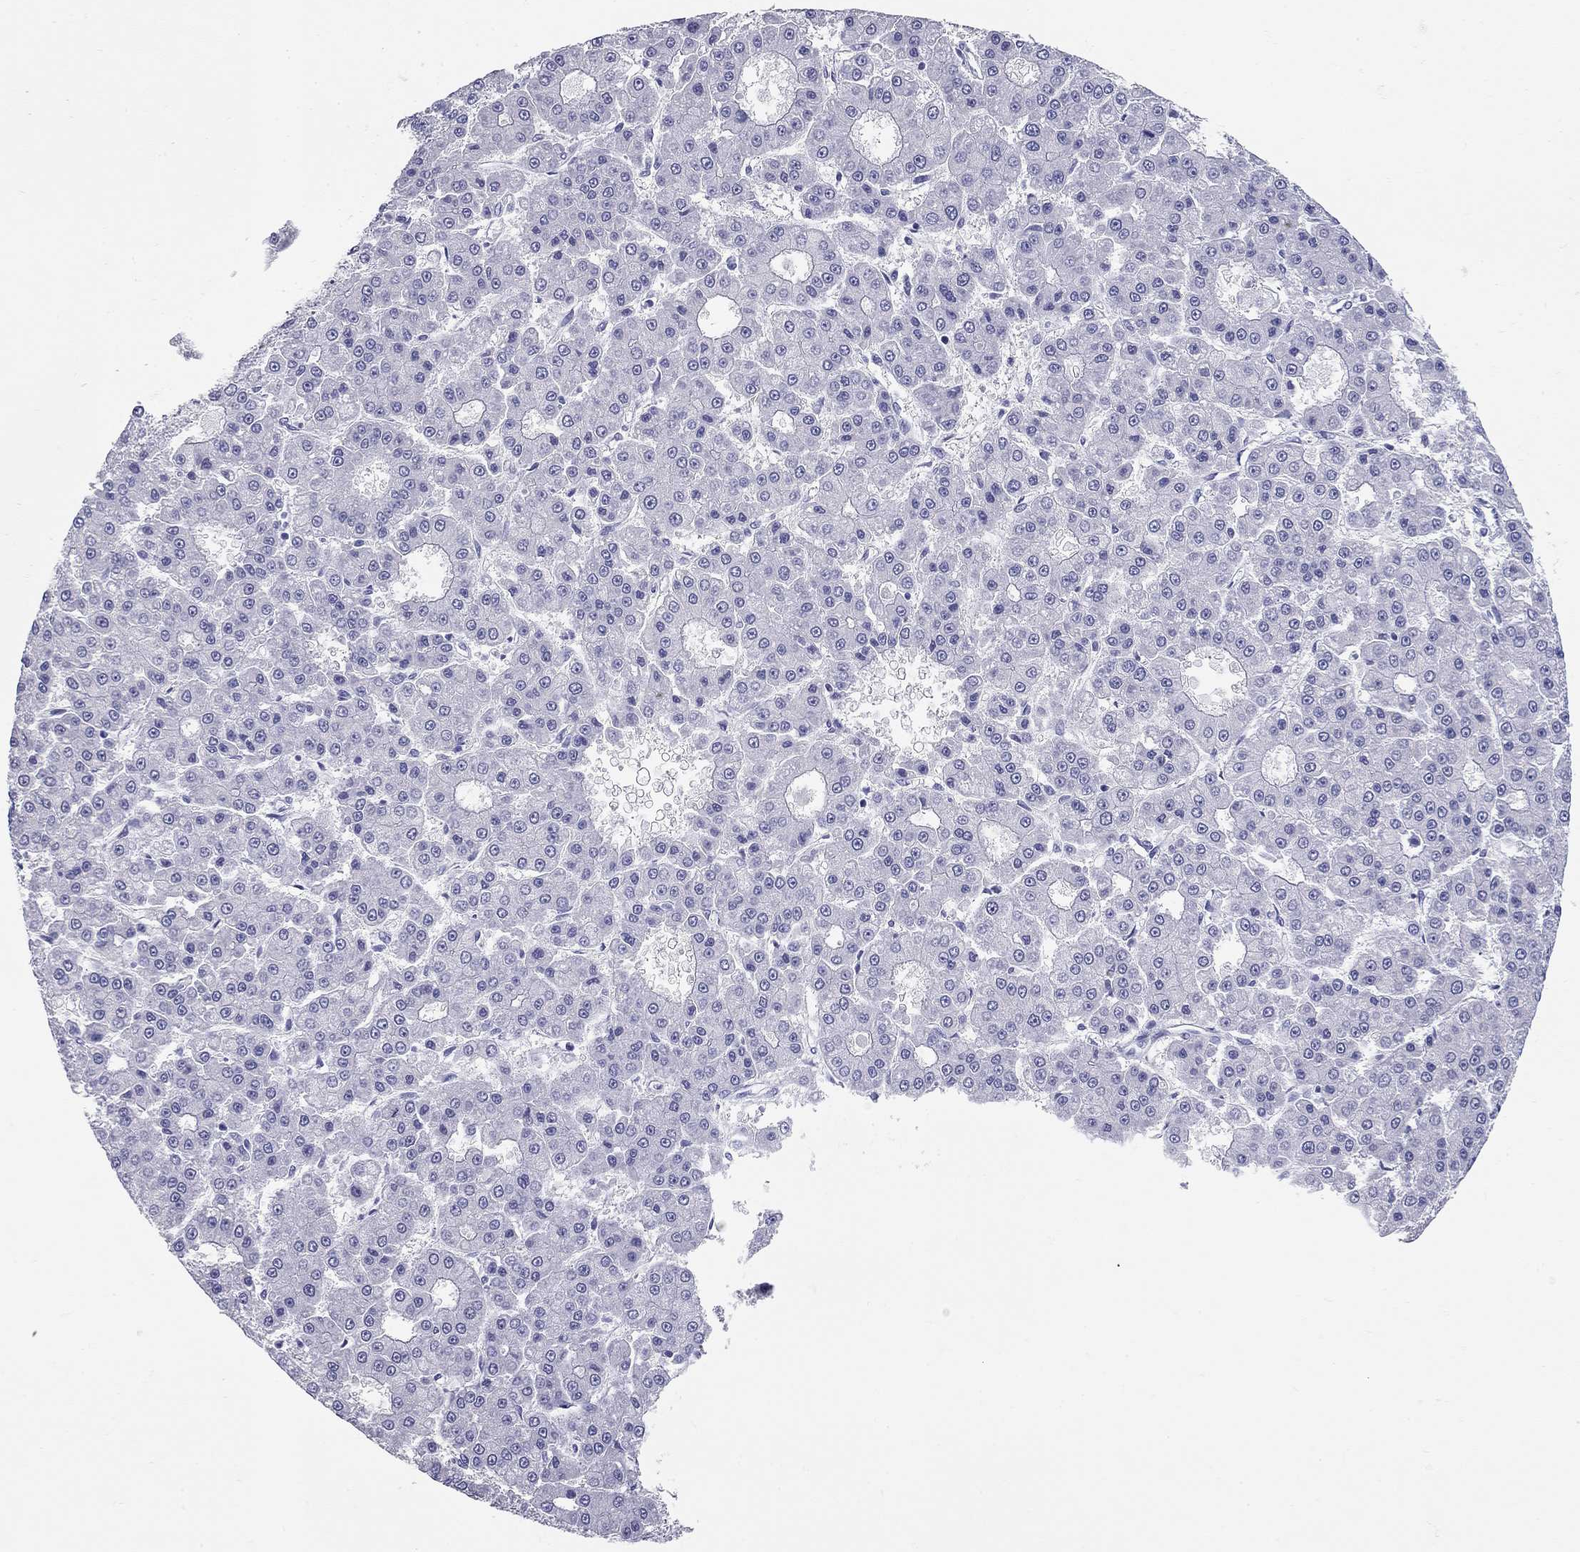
{"staining": {"intensity": "negative", "quantity": "none", "location": "none"}, "tissue": "liver cancer", "cell_type": "Tumor cells", "image_type": "cancer", "snomed": [{"axis": "morphology", "description": "Carcinoma, Hepatocellular, NOS"}, {"axis": "topography", "description": "Liver"}], "caption": "Immunohistochemistry histopathology image of liver hepatocellular carcinoma stained for a protein (brown), which reveals no staining in tumor cells.", "gene": "C8orf88", "patient": {"sex": "male", "age": 70}}